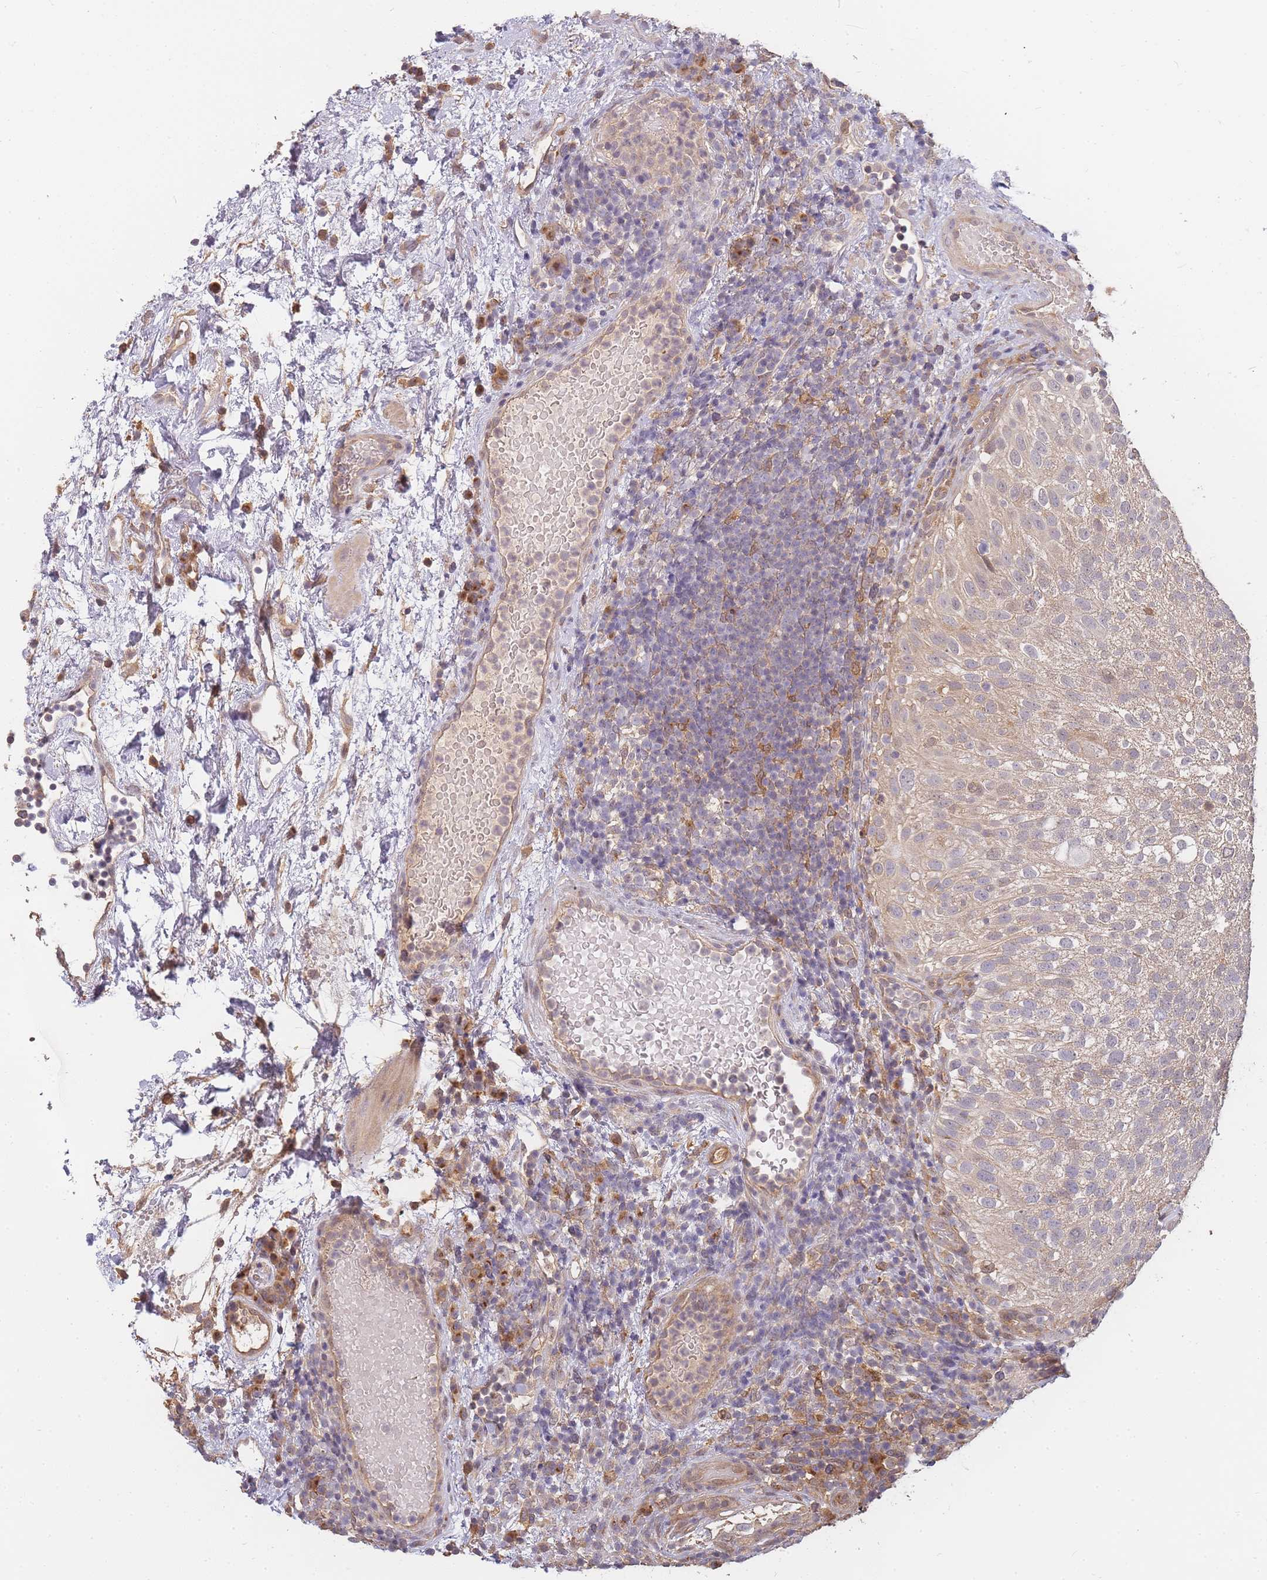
{"staining": {"intensity": "weak", "quantity": "25%-75%", "location": "cytoplasmic/membranous,nuclear"}, "tissue": "urothelial cancer", "cell_type": "Tumor cells", "image_type": "cancer", "snomed": [{"axis": "morphology", "description": "Urothelial carcinoma, Low grade"}, {"axis": "topography", "description": "Urinary bladder"}], "caption": "Low-grade urothelial carcinoma stained with a protein marker reveals weak staining in tumor cells.", "gene": "CDKN2AIPNL", "patient": {"sex": "male", "age": 78}}